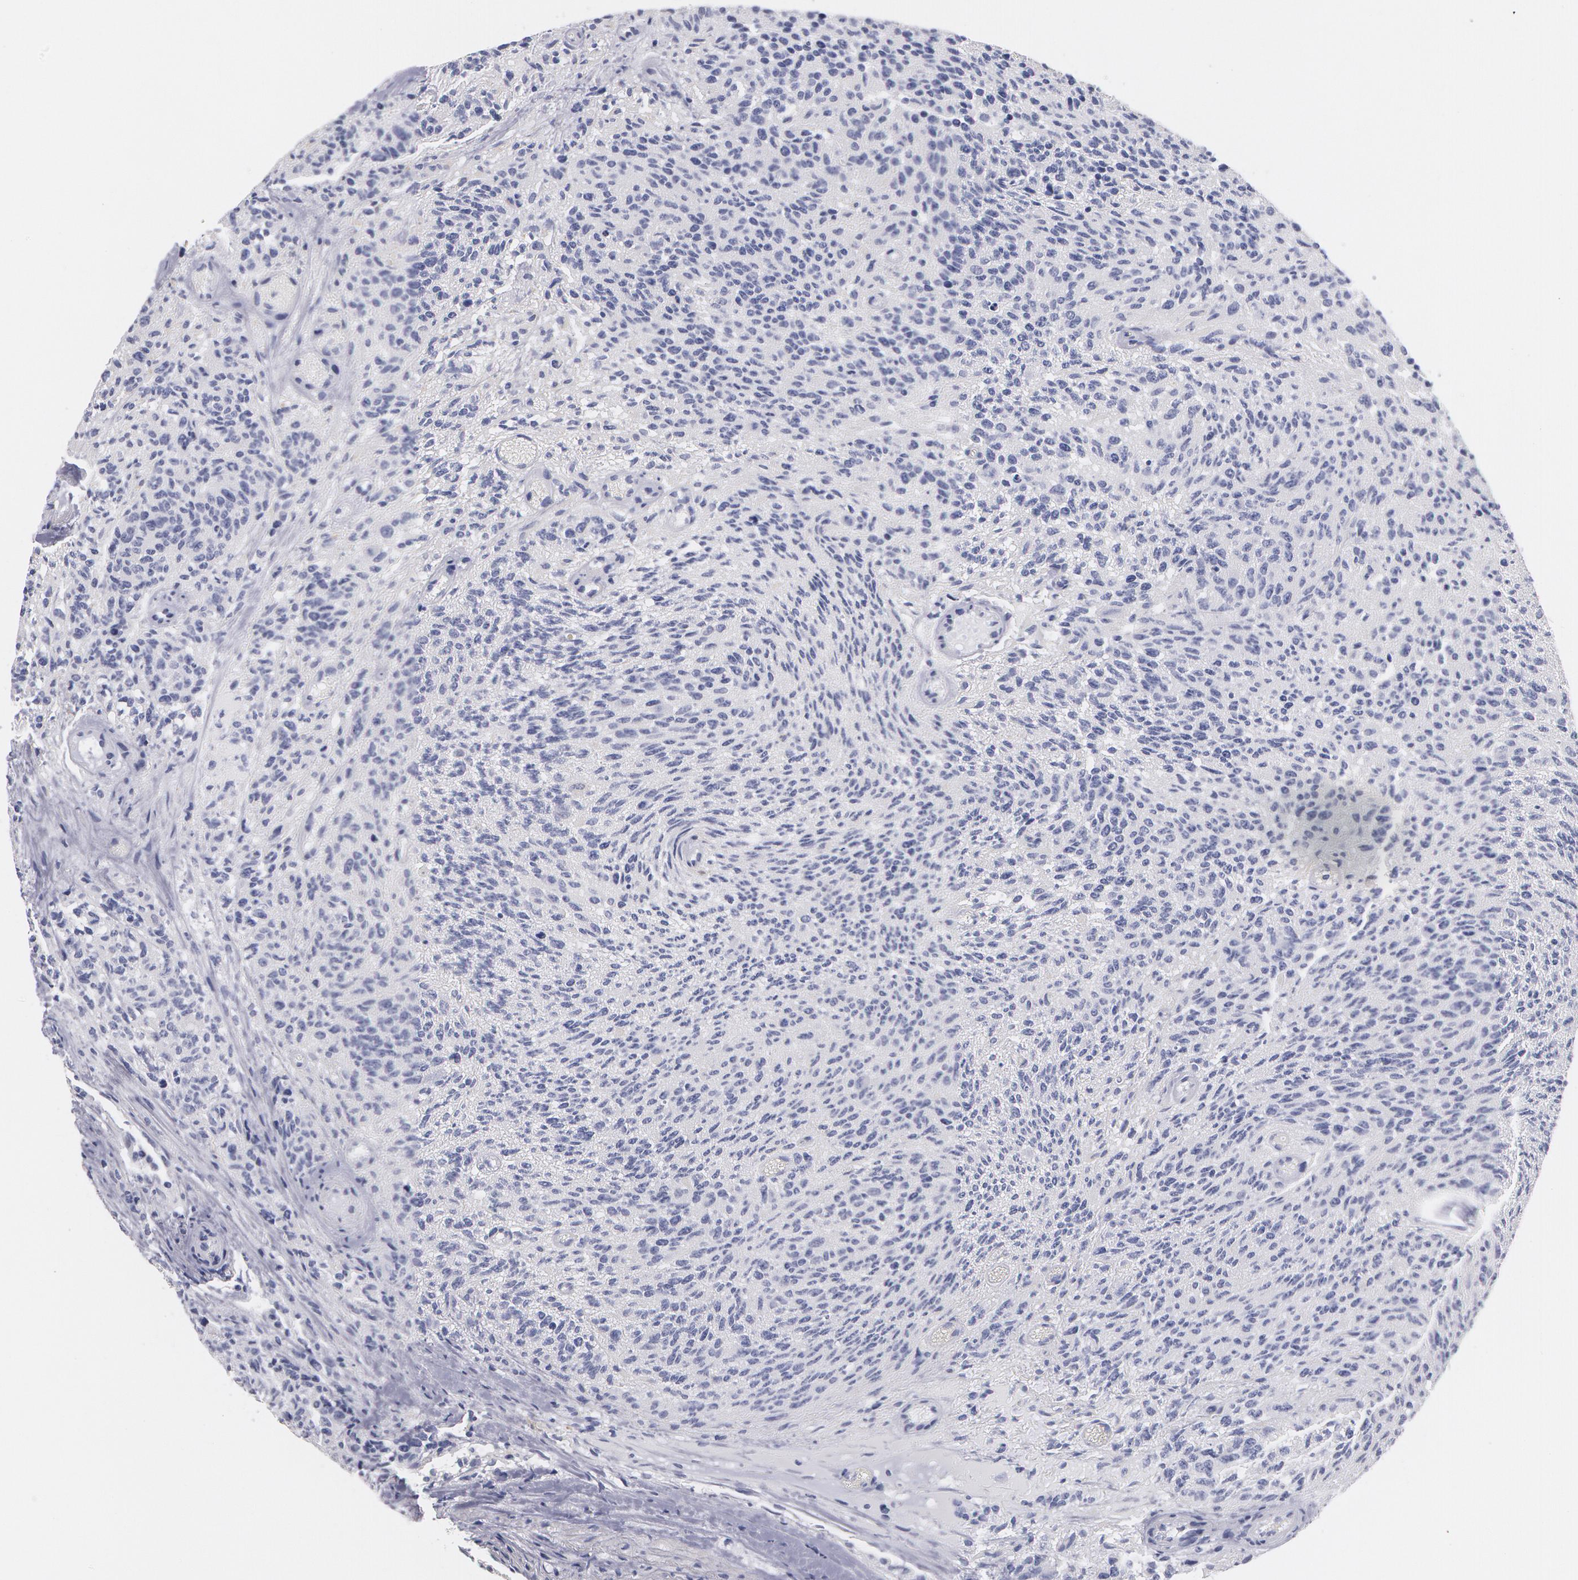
{"staining": {"intensity": "negative", "quantity": "none", "location": "none"}, "tissue": "glioma", "cell_type": "Tumor cells", "image_type": "cancer", "snomed": [{"axis": "morphology", "description": "Glioma, malignant, High grade"}, {"axis": "topography", "description": "Brain"}], "caption": "The micrograph shows no significant expression in tumor cells of malignant high-grade glioma.", "gene": "TXNRD1", "patient": {"sex": "male", "age": 36}}